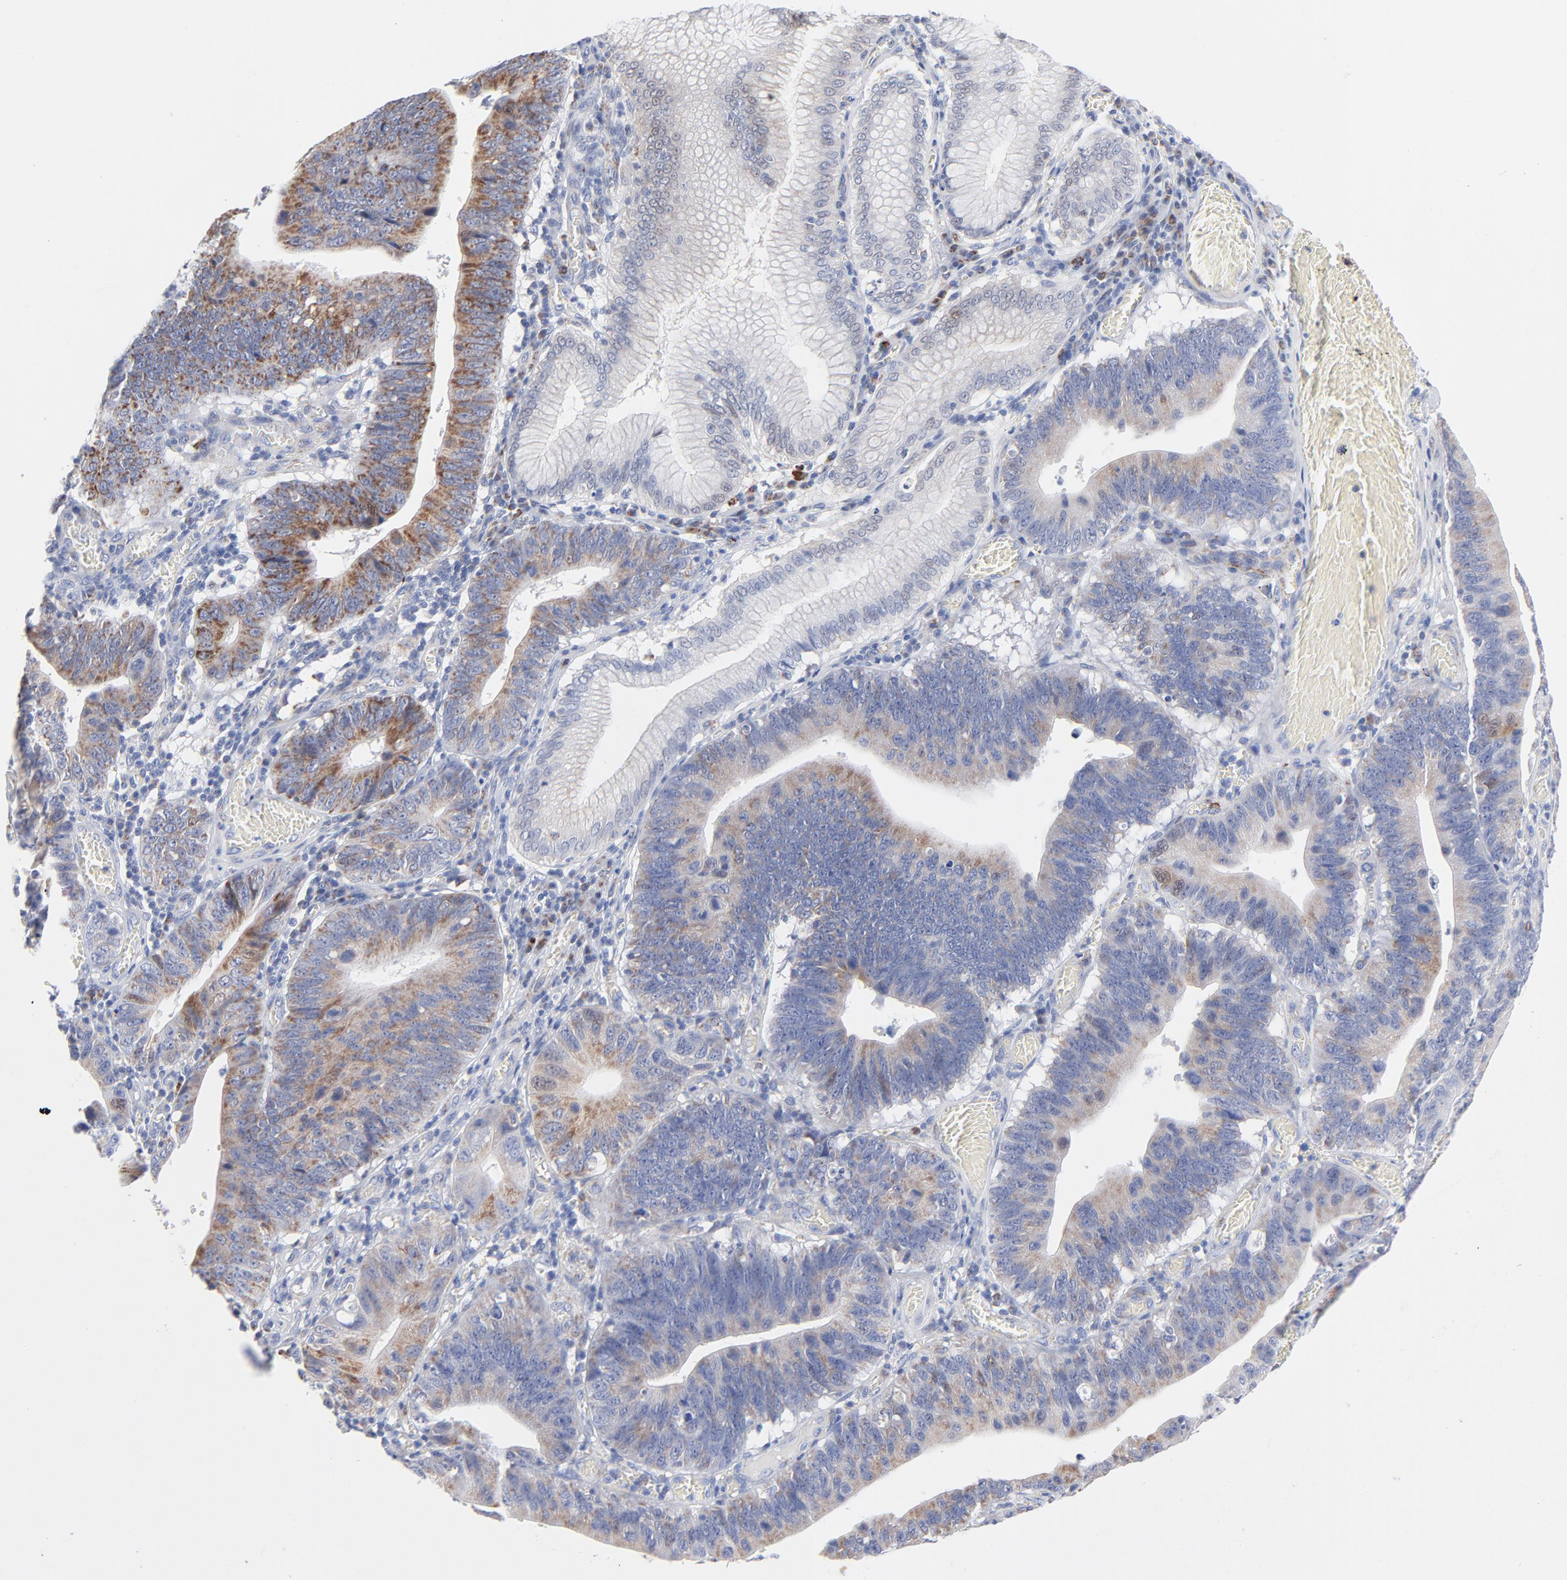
{"staining": {"intensity": "moderate", "quantity": "<25%", "location": "cytoplasmic/membranous"}, "tissue": "stomach cancer", "cell_type": "Tumor cells", "image_type": "cancer", "snomed": [{"axis": "morphology", "description": "Adenocarcinoma, NOS"}, {"axis": "topography", "description": "Stomach"}, {"axis": "topography", "description": "Gastric cardia"}], "caption": "IHC of stomach cancer displays low levels of moderate cytoplasmic/membranous expression in approximately <25% of tumor cells. The staining was performed using DAB (3,3'-diaminobenzidine) to visualize the protein expression in brown, while the nuclei were stained in blue with hematoxylin (Magnification: 20x).", "gene": "CHCHD10", "patient": {"sex": "male", "age": 59}}